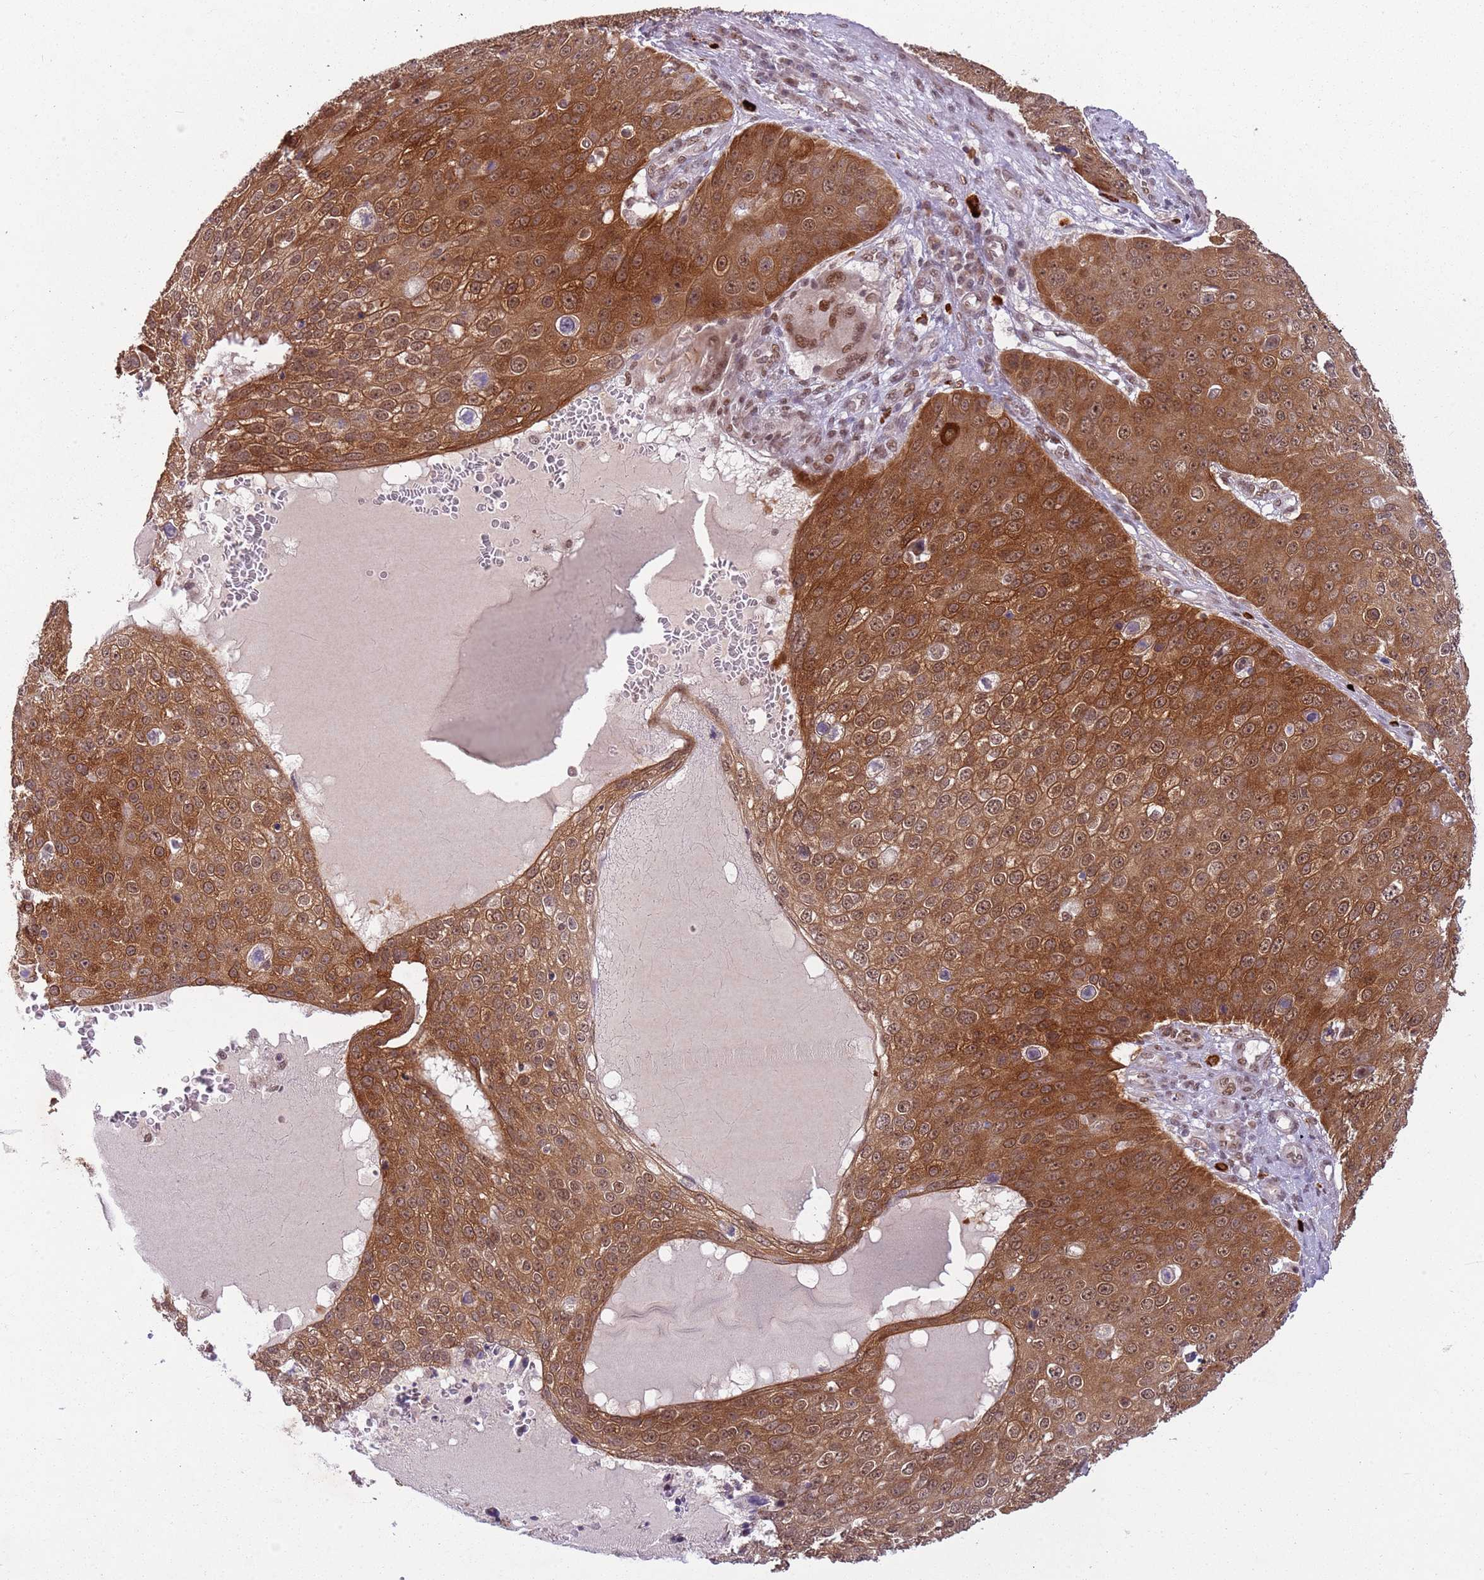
{"staining": {"intensity": "strong", "quantity": ">75%", "location": "cytoplasmic/membranous"}, "tissue": "skin cancer", "cell_type": "Tumor cells", "image_type": "cancer", "snomed": [{"axis": "morphology", "description": "Squamous cell carcinoma, NOS"}, {"axis": "topography", "description": "Skin"}], "caption": "Human skin cancer (squamous cell carcinoma) stained with a protein marker shows strong staining in tumor cells.", "gene": "FAM120AOS", "patient": {"sex": "male", "age": 71}}